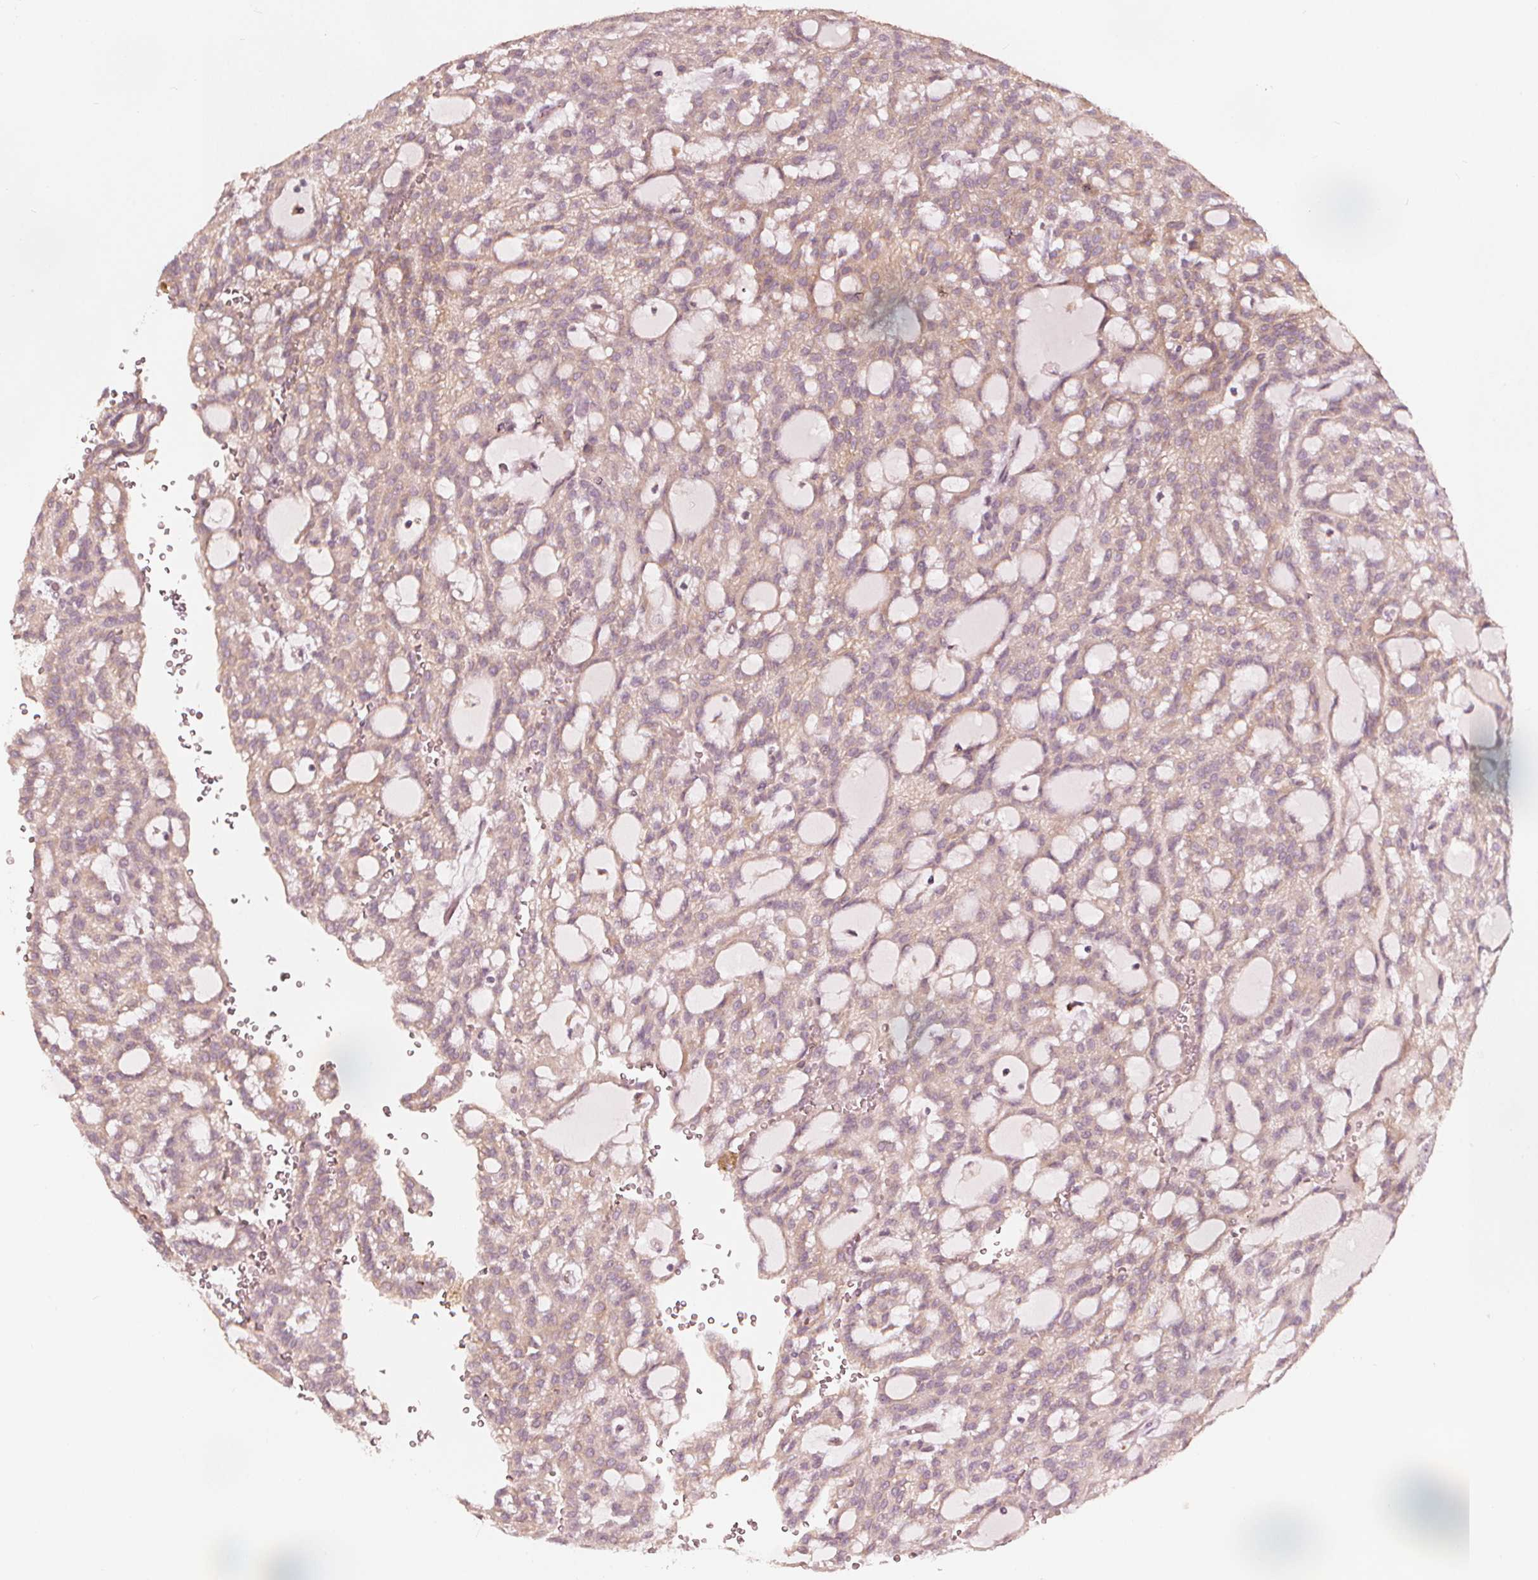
{"staining": {"intensity": "weak", "quantity": "25%-75%", "location": "cytoplasmic/membranous"}, "tissue": "renal cancer", "cell_type": "Tumor cells", "image_type": "cancer", "snomed": [{"axis": "morphology", "description": "Adenocarcinoma, NOS"}, {"axis": "topography", "description": "Kidney"}], "caption": "A high-resolution micrograph shows IHC staining of renal adenocarcinoma, which reveals weak cytoplasmic/membranous positivity in about 25%-75% of tumor cells. (Brightfield microscopy of DAB IHC at high magnification).", "gene": "NPC1L1", "patient": {"sex": "male", "age": 63}}